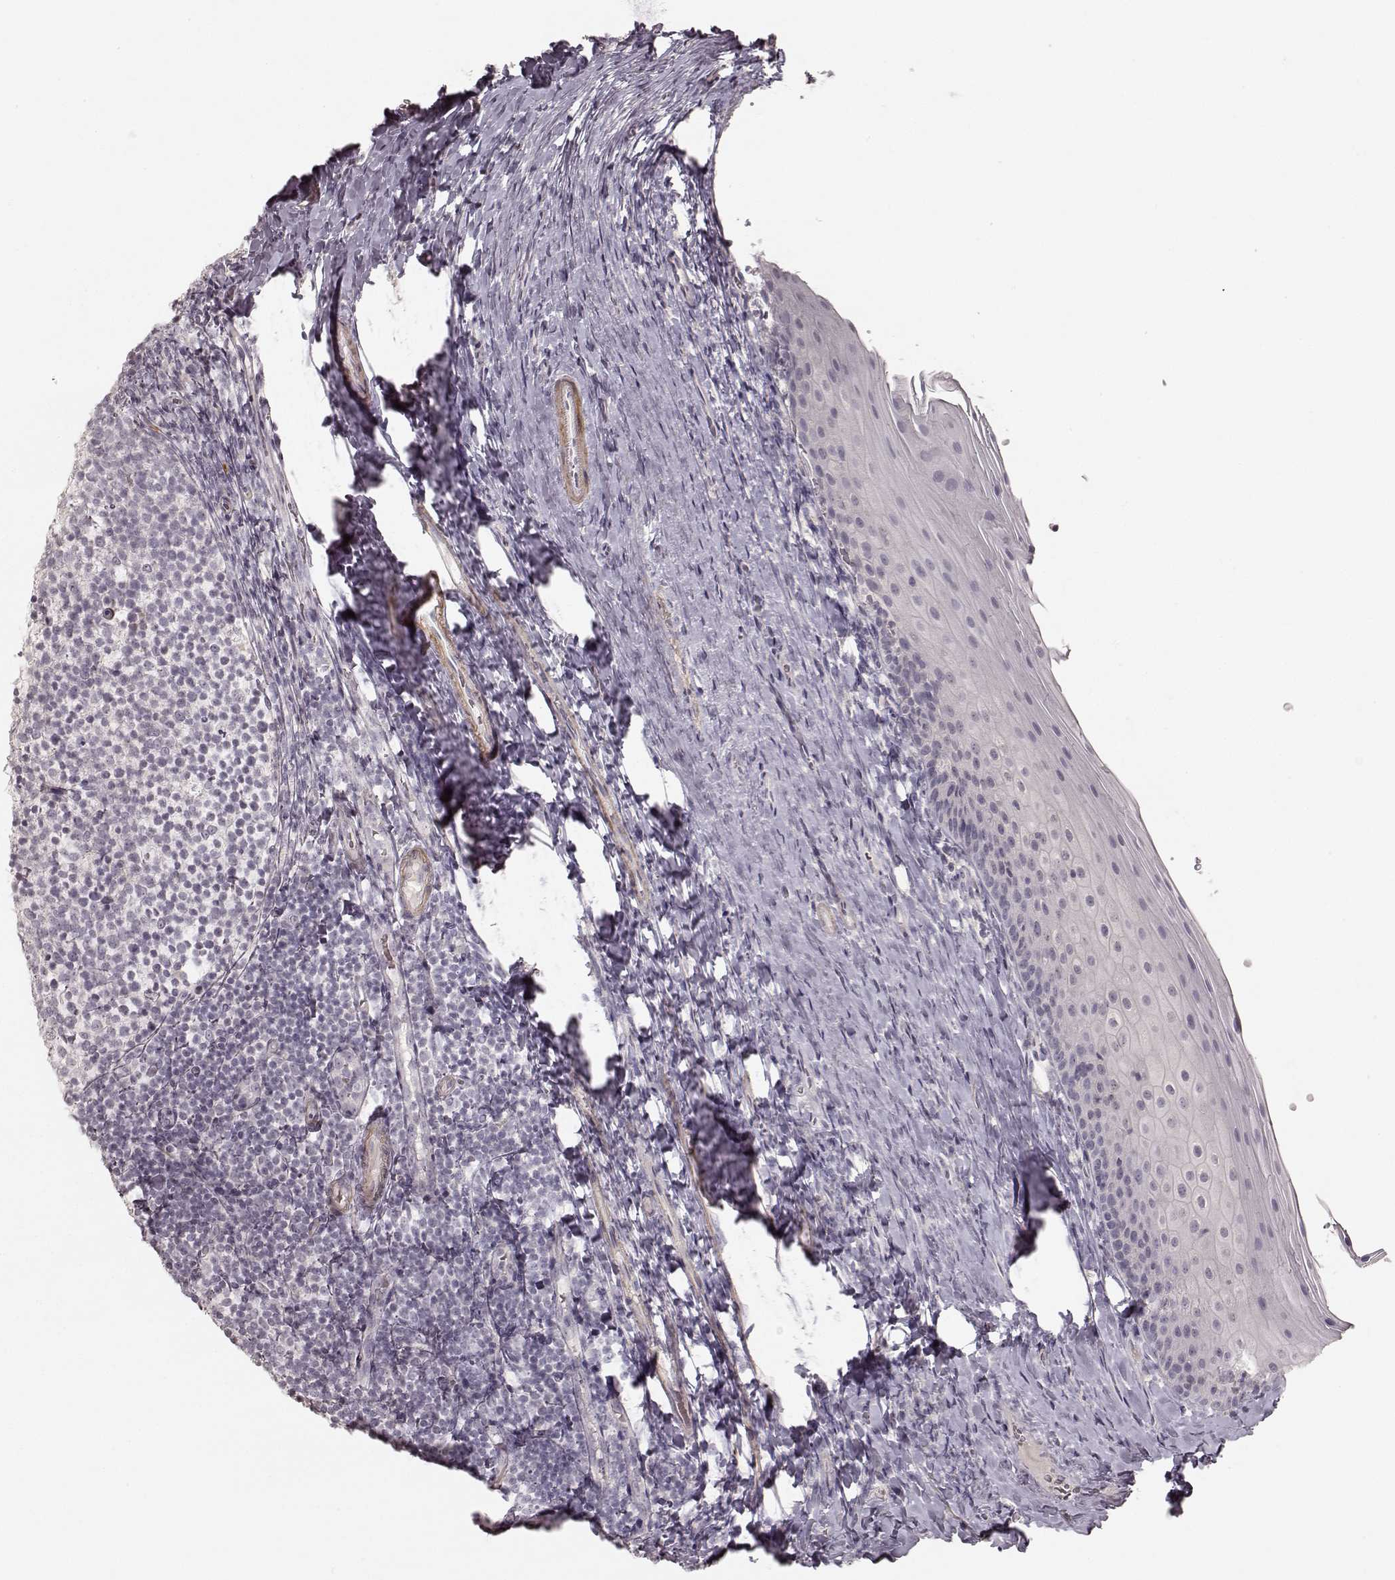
{"staining": {"intensity": "negative", "quantity": "none", "location": "none"}, "tissue": "tonsil", "cell_type": "Germinal center cells", "image_type": "normal", "snomed": [{"axis": "morphology", "description": "Normal tissue, NOS"}, {"axis": "topography", "description": "Tonsil"}], "caption": "A high-resolution photomicrograph shows immunohistochemistry staining of benign tonsil, which reveals no significant staining in germinal center cells. (Brightfield microscopy of DAB (3,3'-diaminobenzidine) IHC at high magnification).", "gene": "PRLHR", "patient": {"sex": "female", "age": 10}}